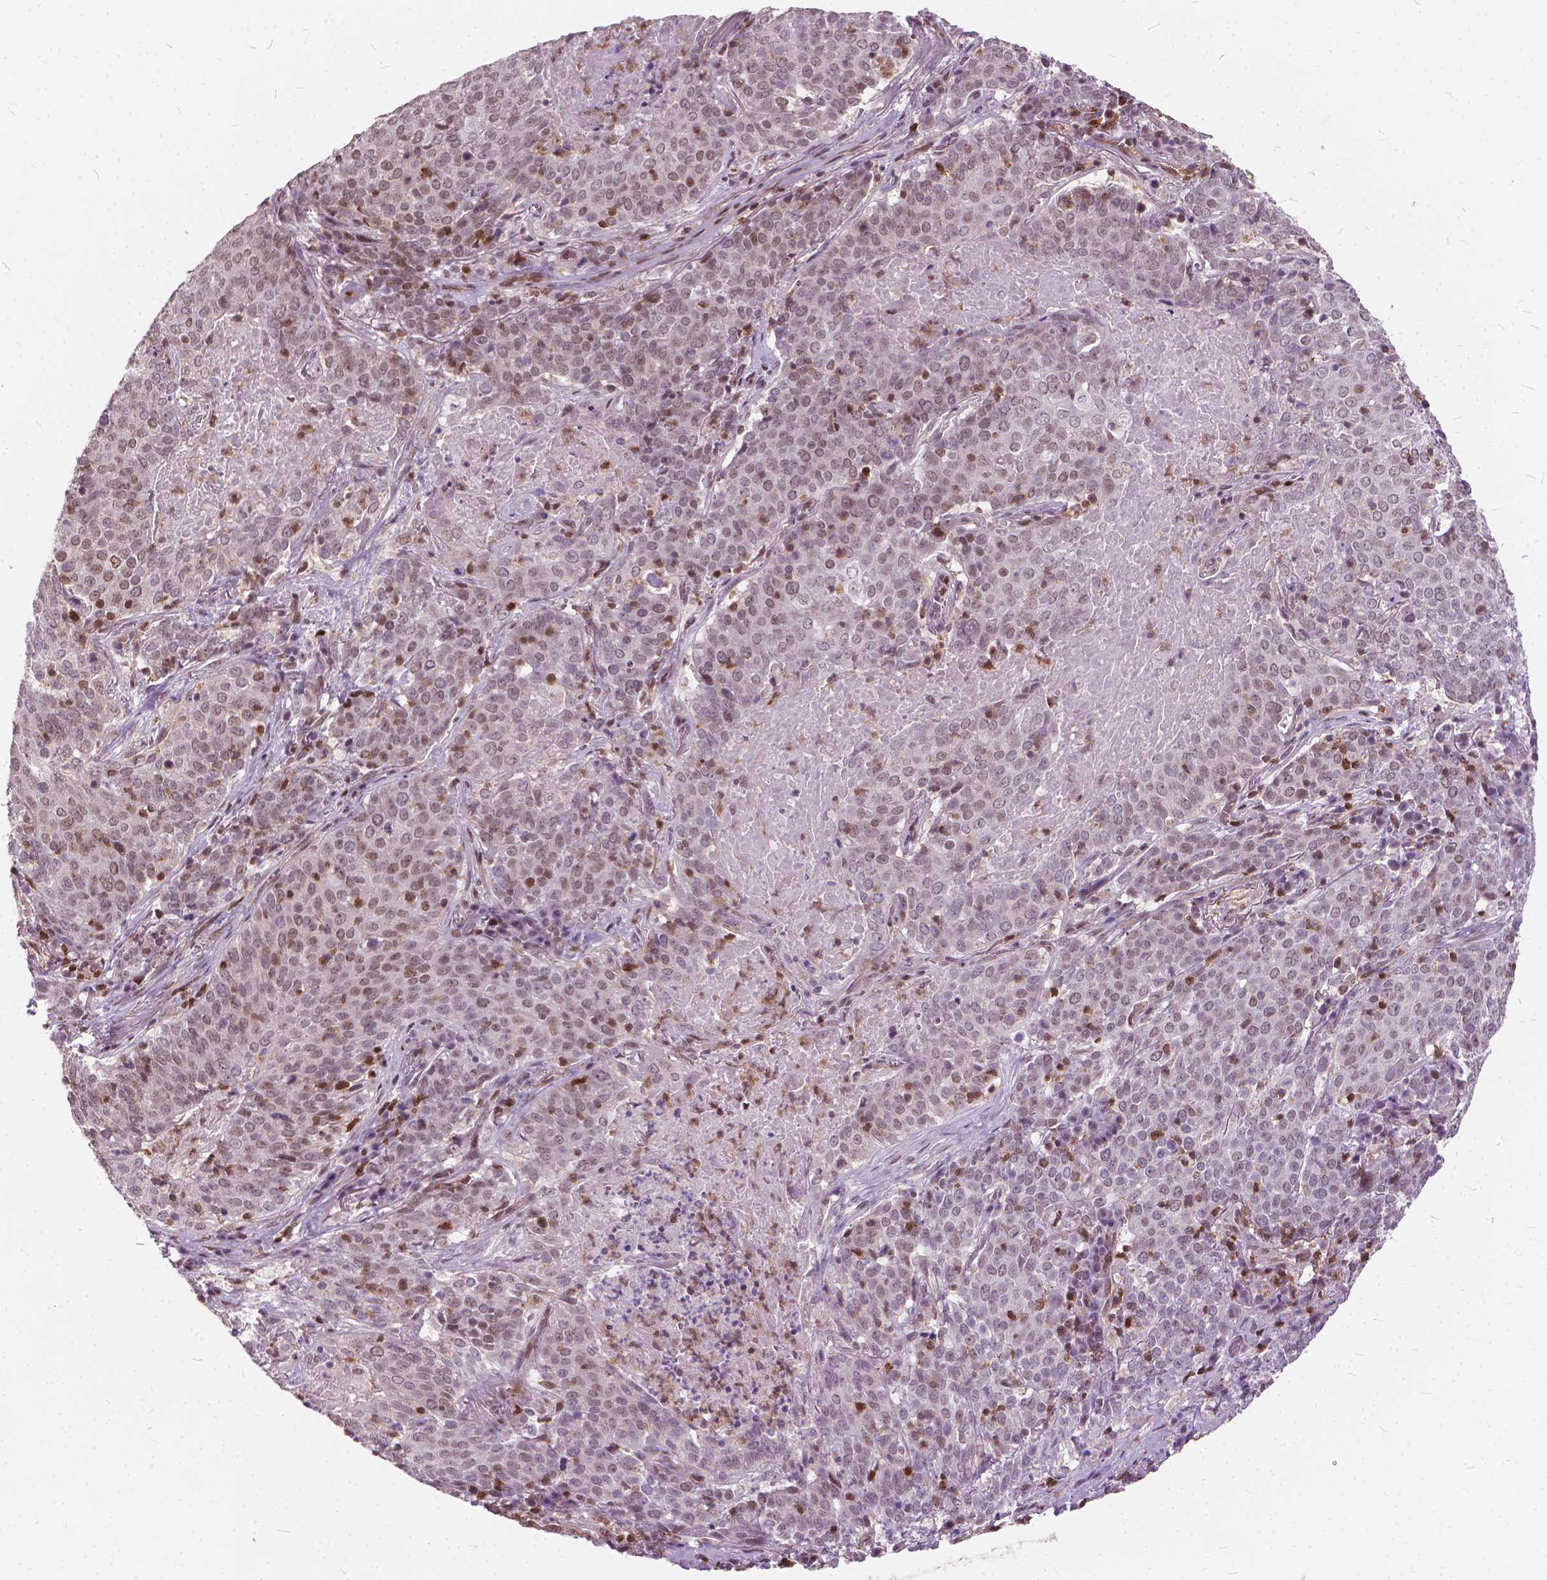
{"staining": {"intensity": "weak", "quantity": "25%-75%", "location": "nuclear"}, "tissue": "lung cancer", "cell_type": "Tumor cells", "image_type": "cancer", "snomed": [{"axis": "morphology", "description": "Squamous cell carcinoma, NOS"}, {"axis": "topography", "description": "Lung"}], "caption": "Squamous cell carcinoma (lung) tissue exhibits weak nuclear positivity in about 25%-75% of tumor cells, visualized by immunohistochemistry.", "gene": "STAT5B", "patient": {"sex": "male", "age": 82}}